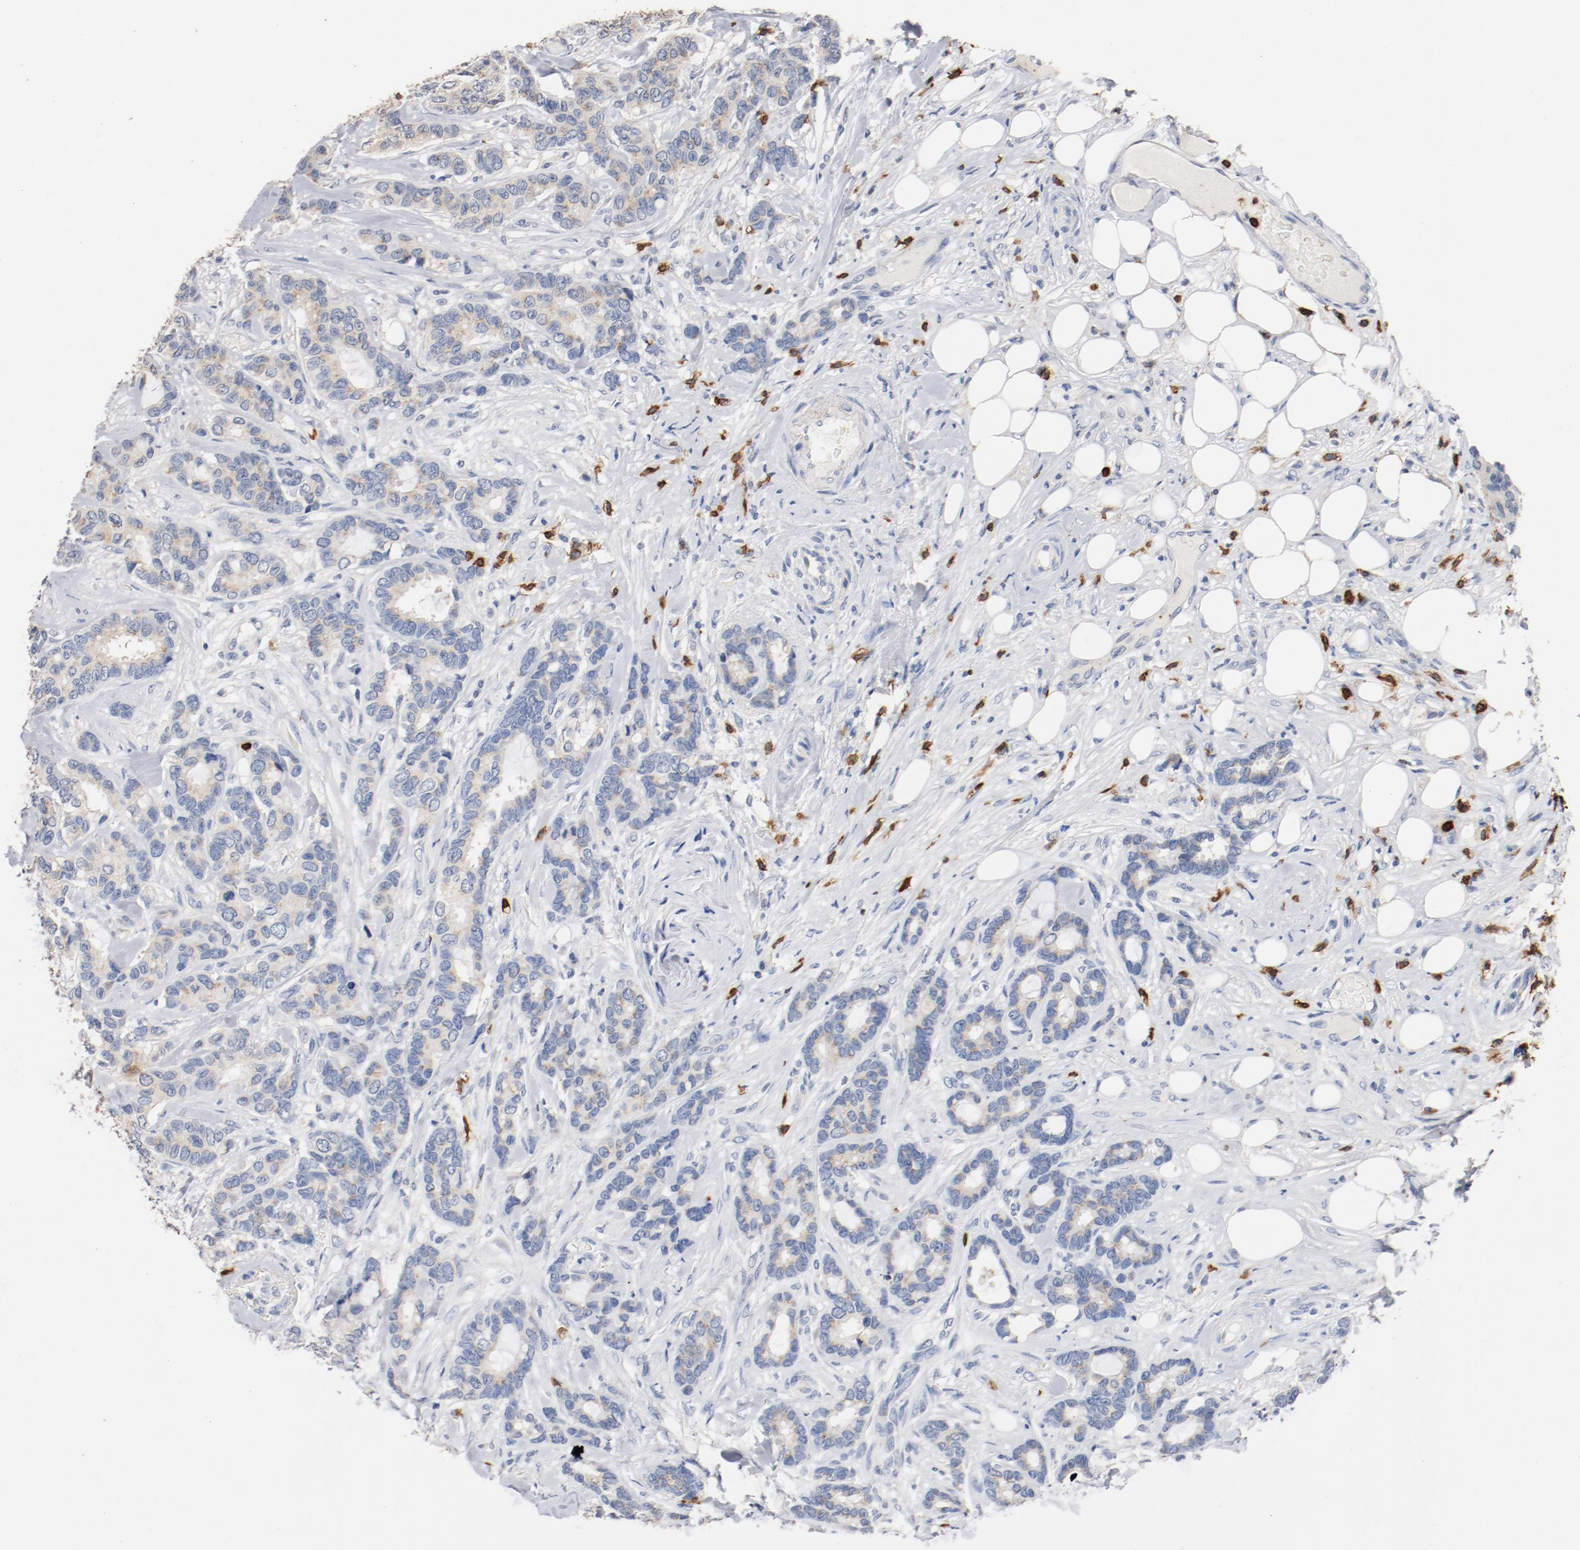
{"staining": {"intensity": "weak", "quantity": ">75%", "location": "cytoplasmic/membranous"}, "tissue": "breast cancer", "cell_type": "Tumor cells", "image_type": "cancer", "snomed": [{"axis": "morphology", "description": "Duct carcinoma"}, {"axis": "topography", "description": "Breast"}], "caption": "Approximately >75% of tumor cells in breast invasive ductal carcinoma reveal weak cytoplasmic/membranous protein expression as visualized by brown immunohistochemical staining.", "gene": "CD247", "patient": {"sex": "female", "age": 87}}